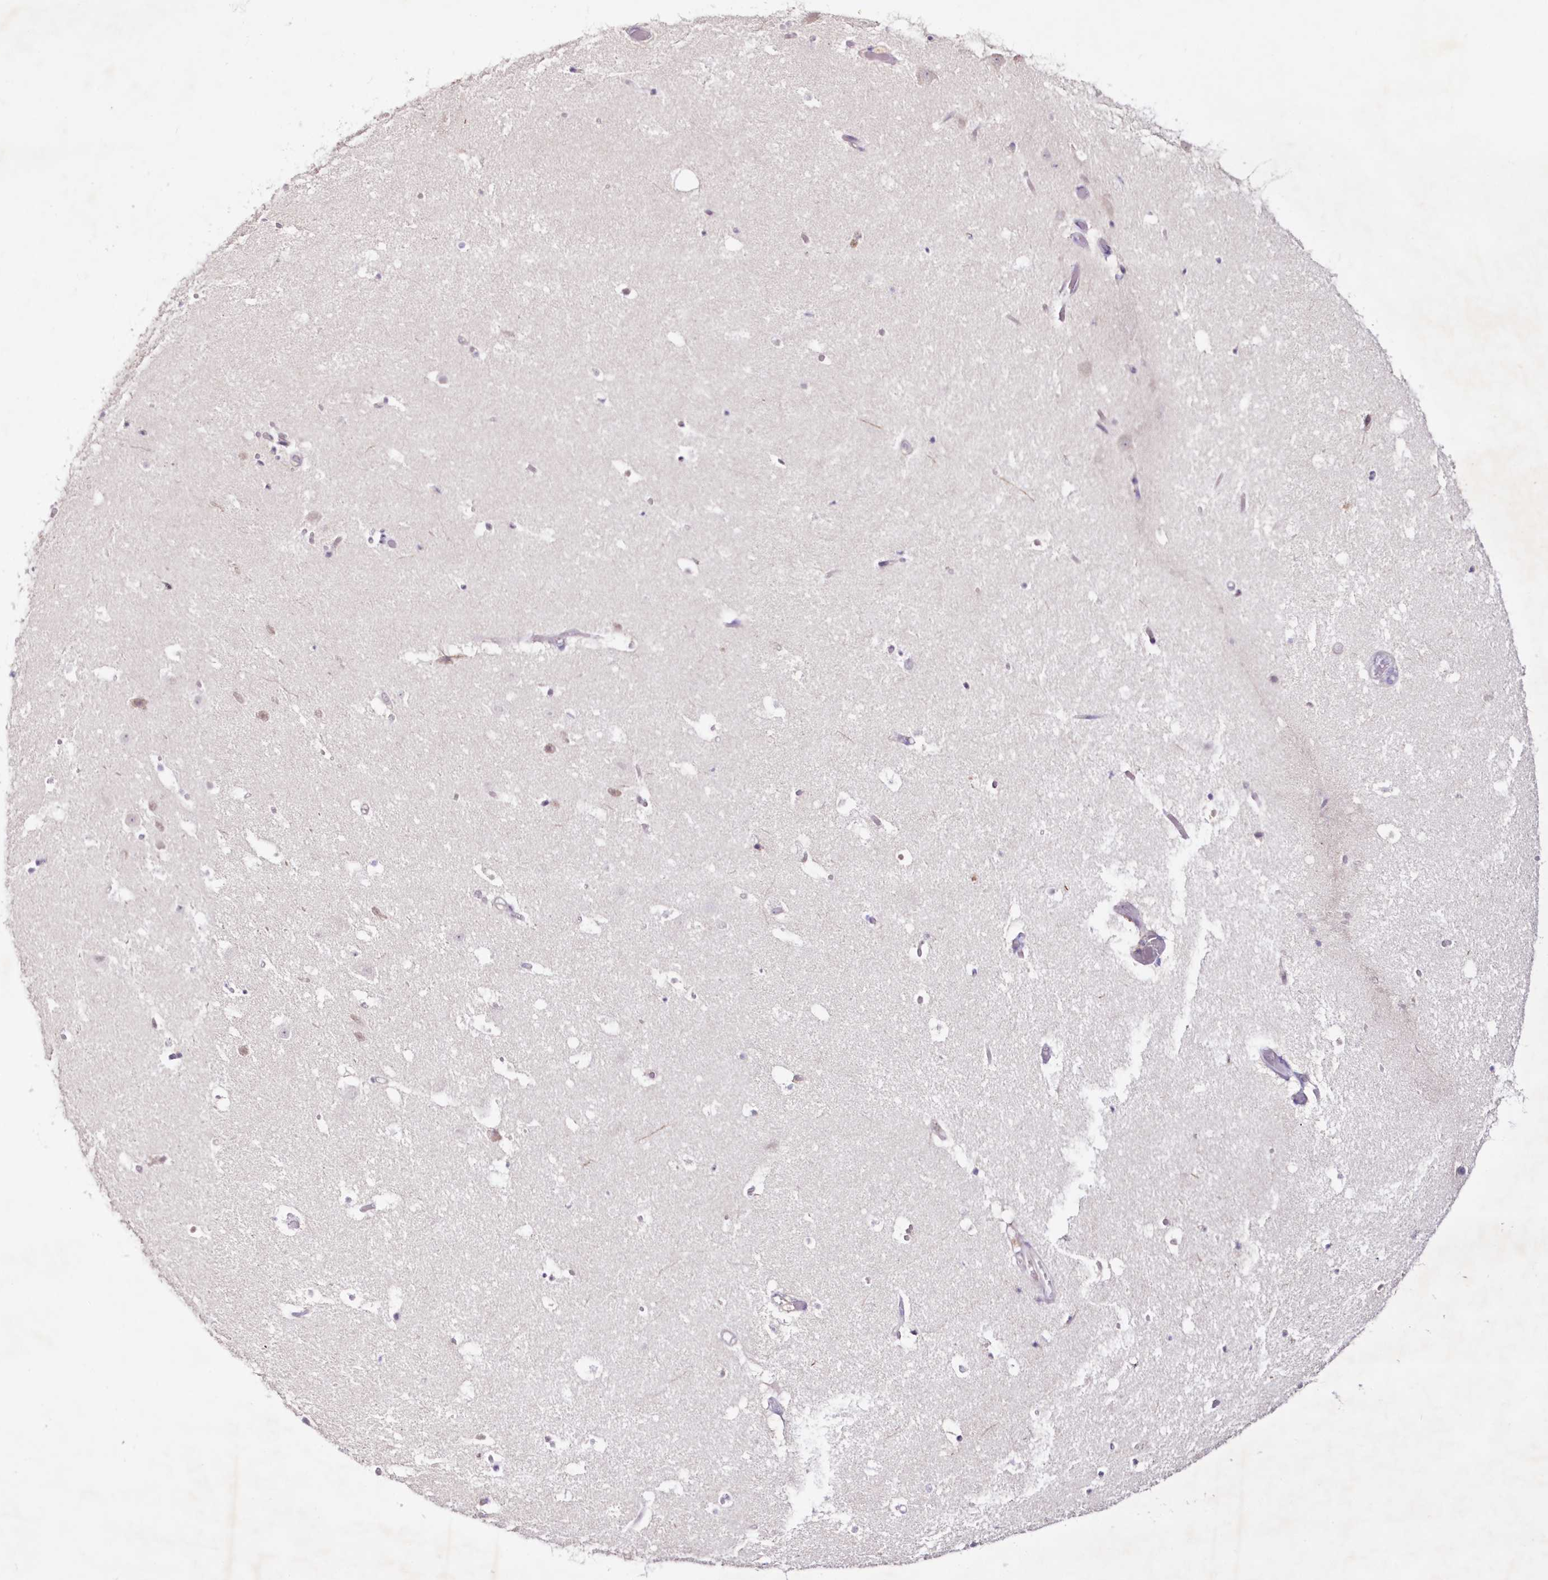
{"staining": {"intensity": "negative", "quantity": "none", "location": "none"}, "tissue": "hippocampus", "cell_type": "Glial cells", "image_type": "normal", "snomed": [{"axis": "morphology", "description": "Normal tissue, NOS"}, {"axis": "topography", "description": "Hippocampus"}], "caption": "Immunohistochemistry (IHC) micrograph of normal hippocampus: hippocampus stained with DAB exhibits no significant protein expression in glial cells.", "gene": "NEU4", "patient": {"sex": "female", "age": 52}}